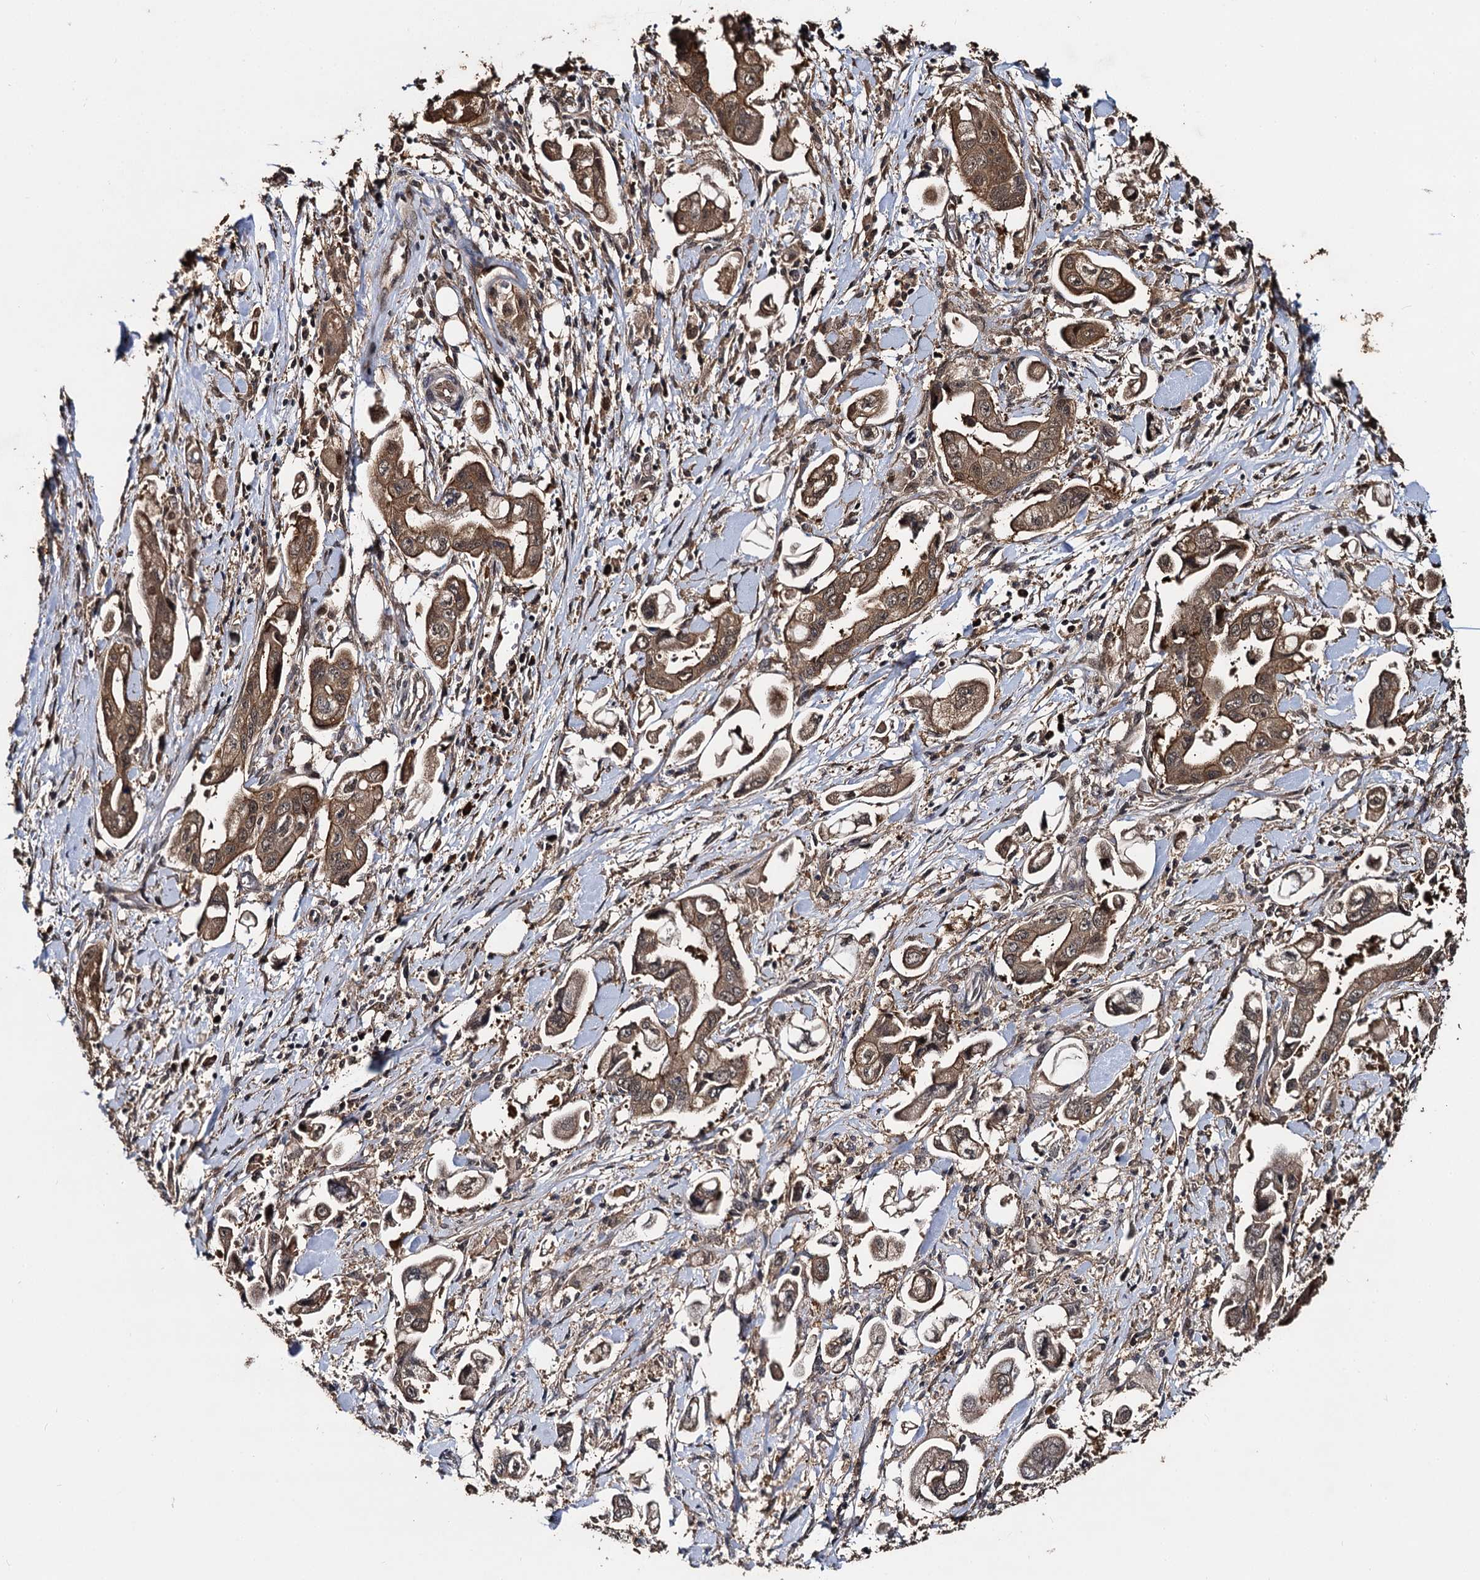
{"staining": {"intensity": "moderate", "quantity": ">75%", "location": "cytoplasmic/membranous"}, "tissue": "stomach cancer", "cell_type": "Tumor cells", "image_type": "cancer", "snomed": [{"axis": "morphology", "description": "Adenocarcinoma, NOS"}, {"axis": "topography", "description": "Stomach"}], "caption": "Protein expression analysis of human adenocarcinoma (stomach) reveals moderate cytoplasmic/membranous staining in about >75% of tumor cells.", "gene": "SLC46A3", "patient": {"sex": "male", "age": 62}}